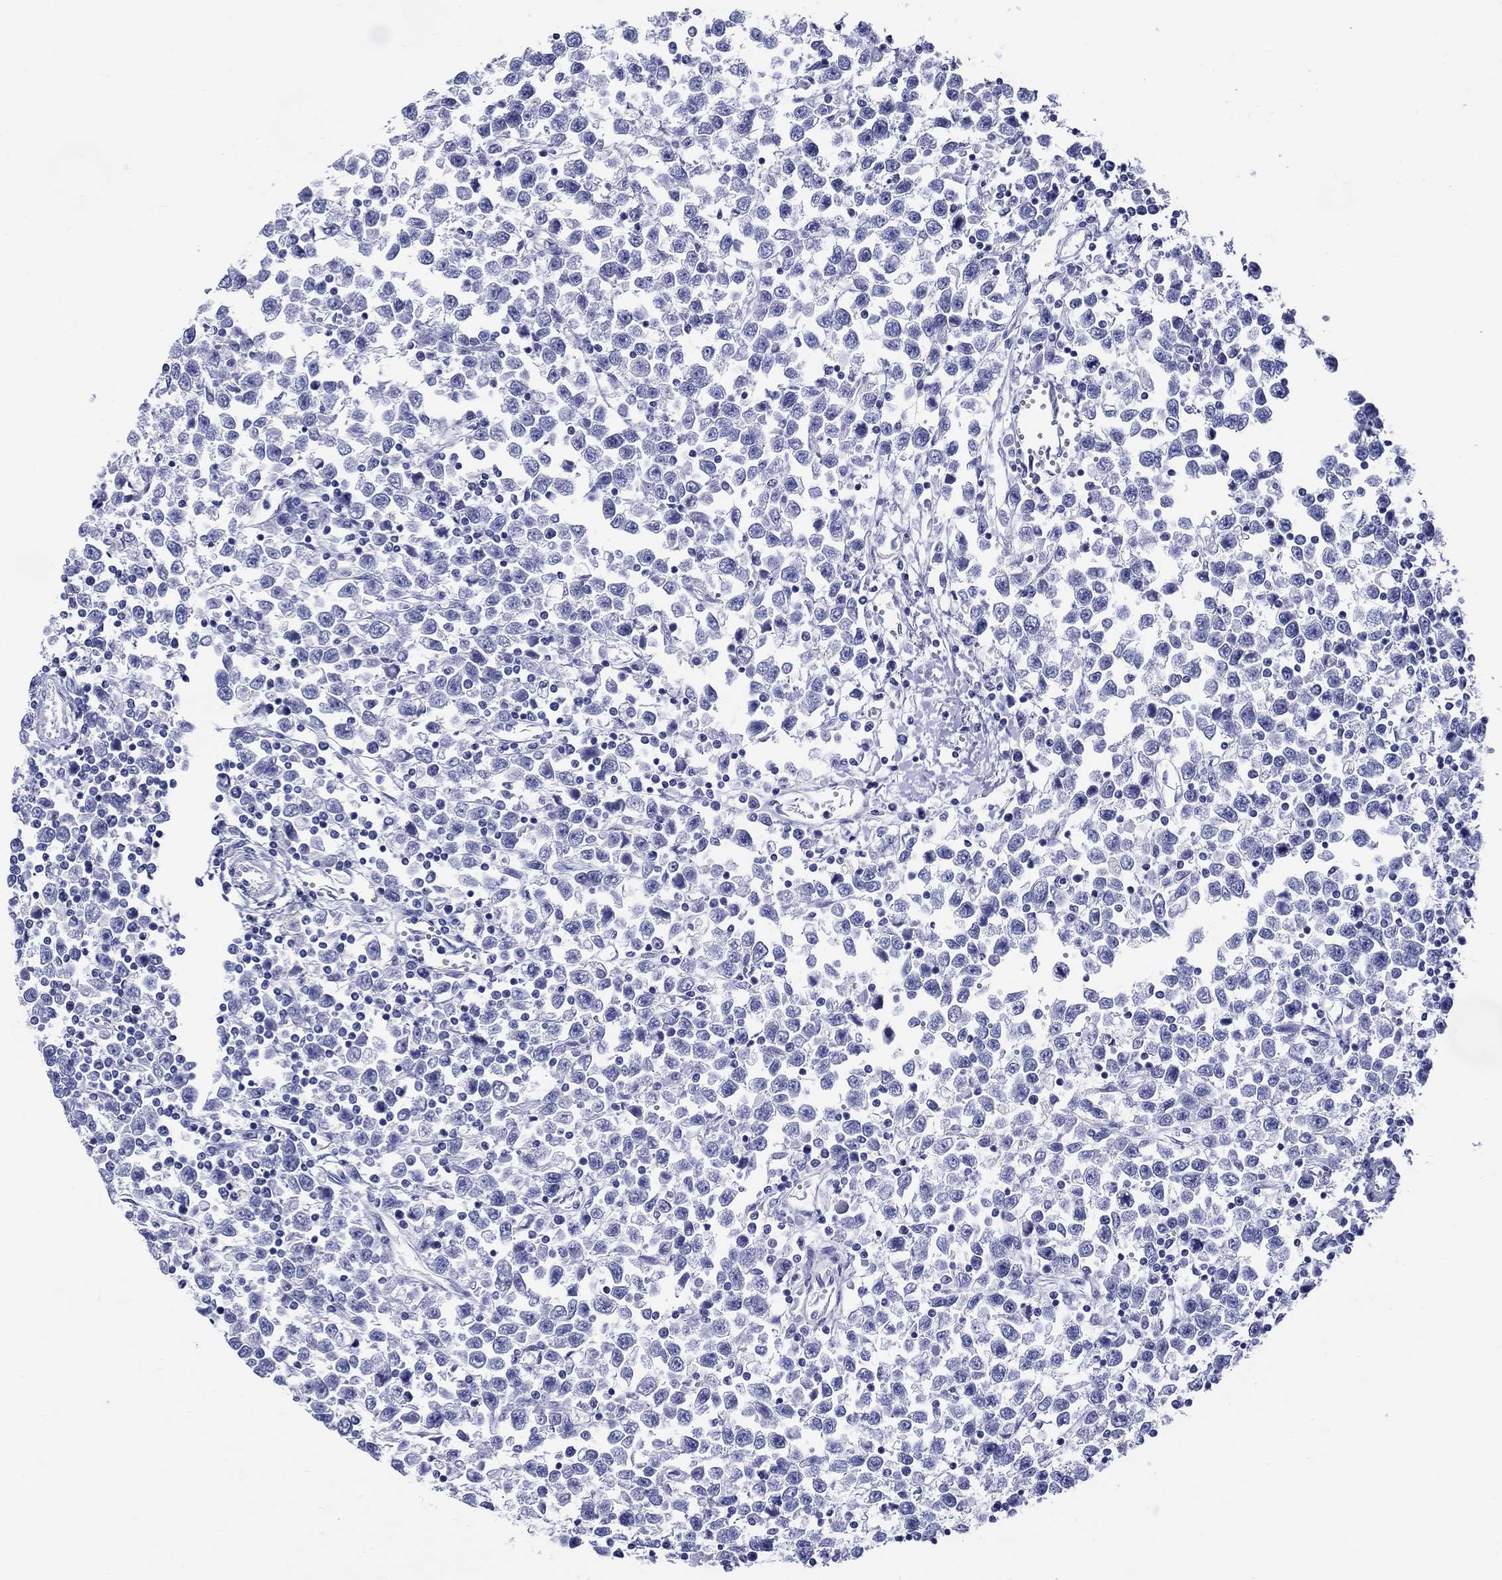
{"staining": {"intensity": "negative", "quantity": "none", "location": "none"}, "tissue": "testis cancer", "cell_type": "Tumor cells", "image_type": "cancer", "snomed": [{"axis": "morphology", "description": "Seminoma, NOS"}, {"axis": "topography", "description": "Testis"}], "caption": "This is an IHC photomicrograph of human seminoma (testis). There is no positivity in tumor cells.", "gene": "CRYGS", "patient": {"sex": "male", "age": 34}}